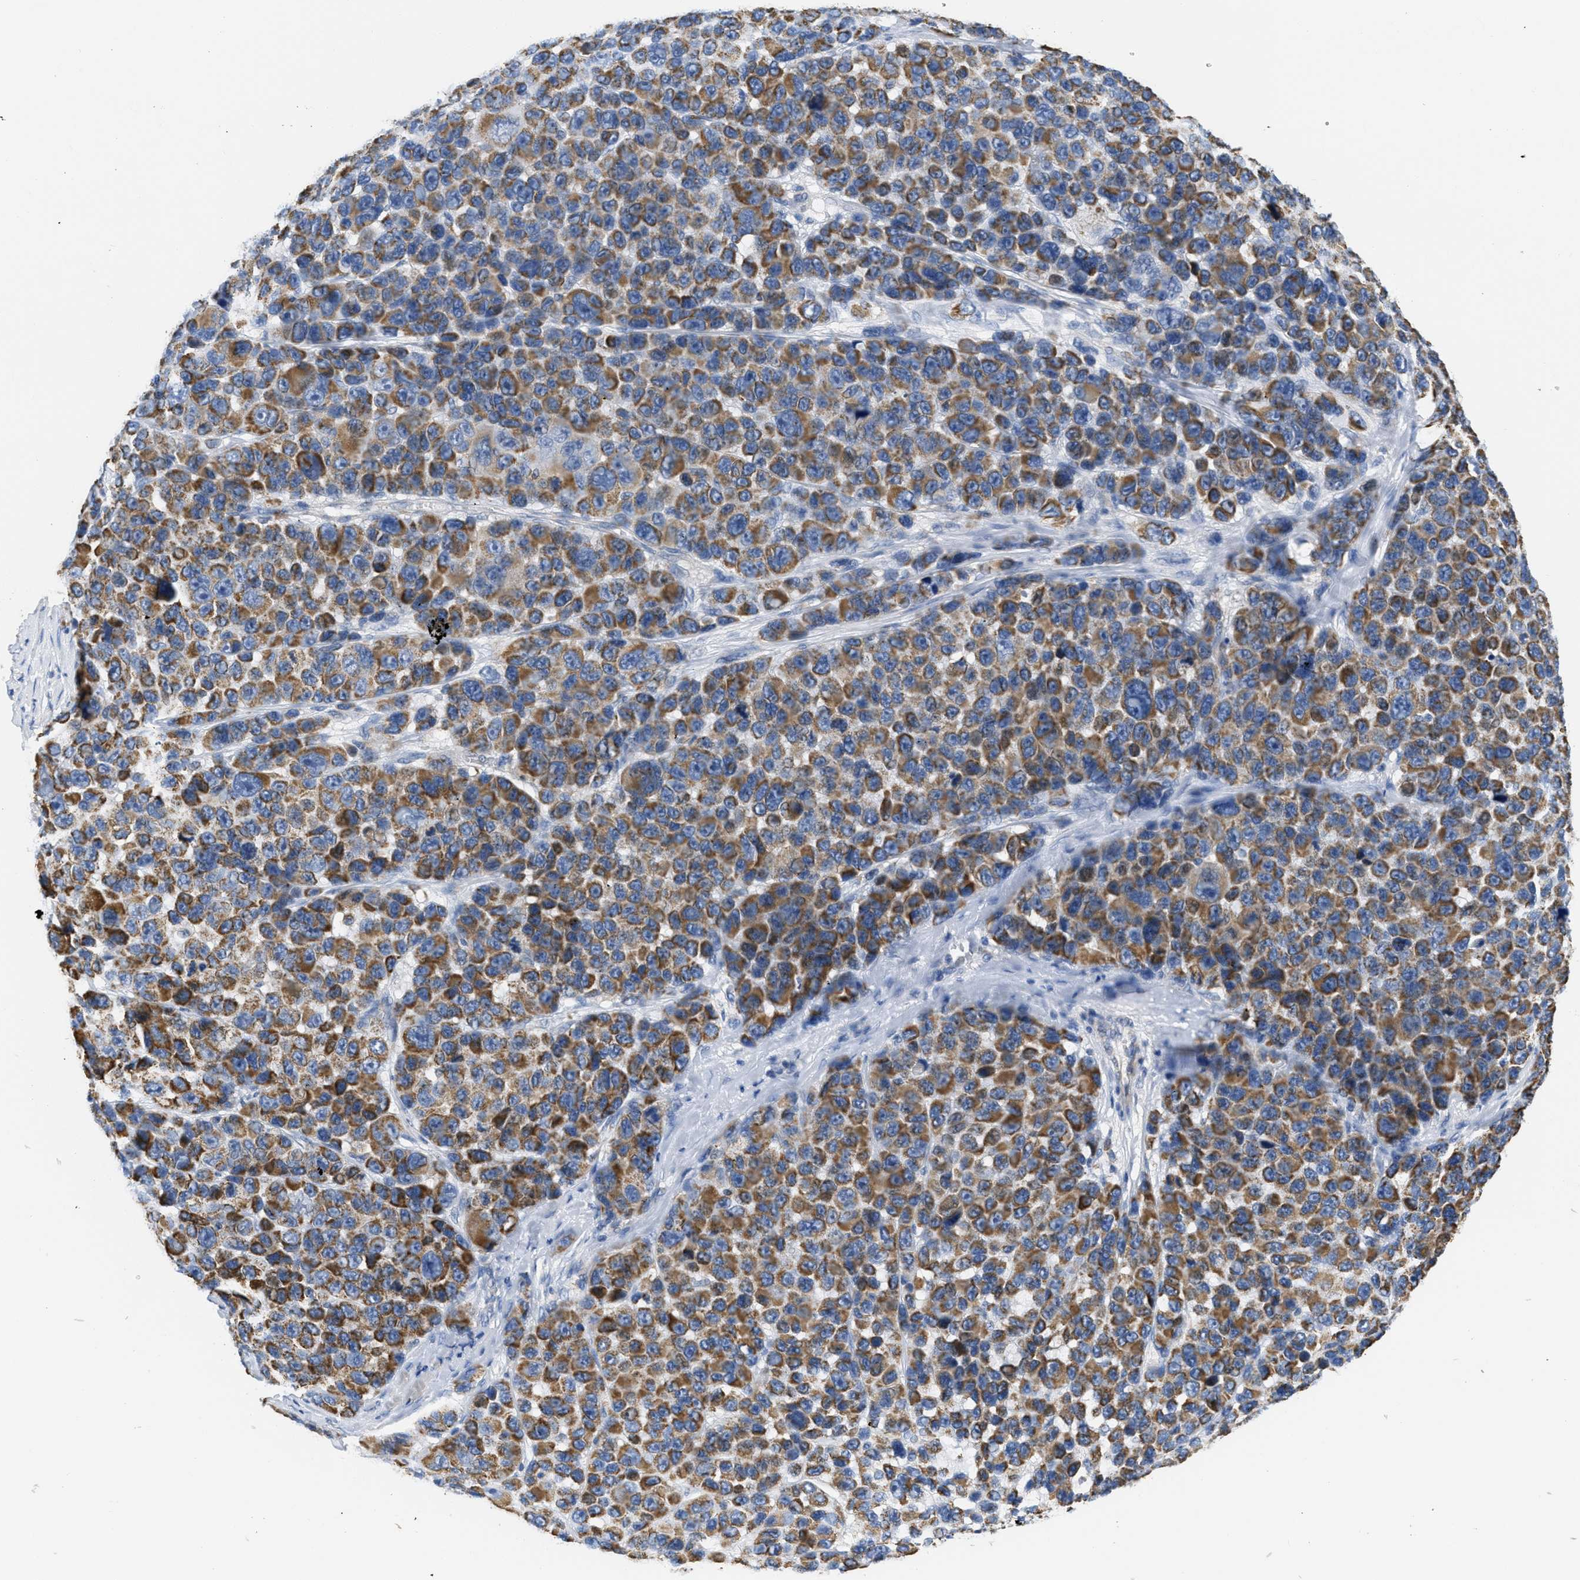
{"staining": {"intensity": "moderate", "quantity": ">75%", "location": "cytoplasmic/membranous"}, "tissue": "melanoma", "cell_type": "Tumor cells", "image_type": "cancer", "snomed": [{"axis": "morphology", "description": "Malignant melanoma, NOS"}, {"axis": "topography", "description": "Skin"}], "caption": "This photomicrograph shows malignant melanoma stained with immunohistochemistry to label a protein in brown. The cytoplasmic/membranous of tumor cells show moderate positivity for the protein. Nuclei are counter-stained blue.", "gene": "KCNJ5", "patient": {"sex": "male", "age": 53}}